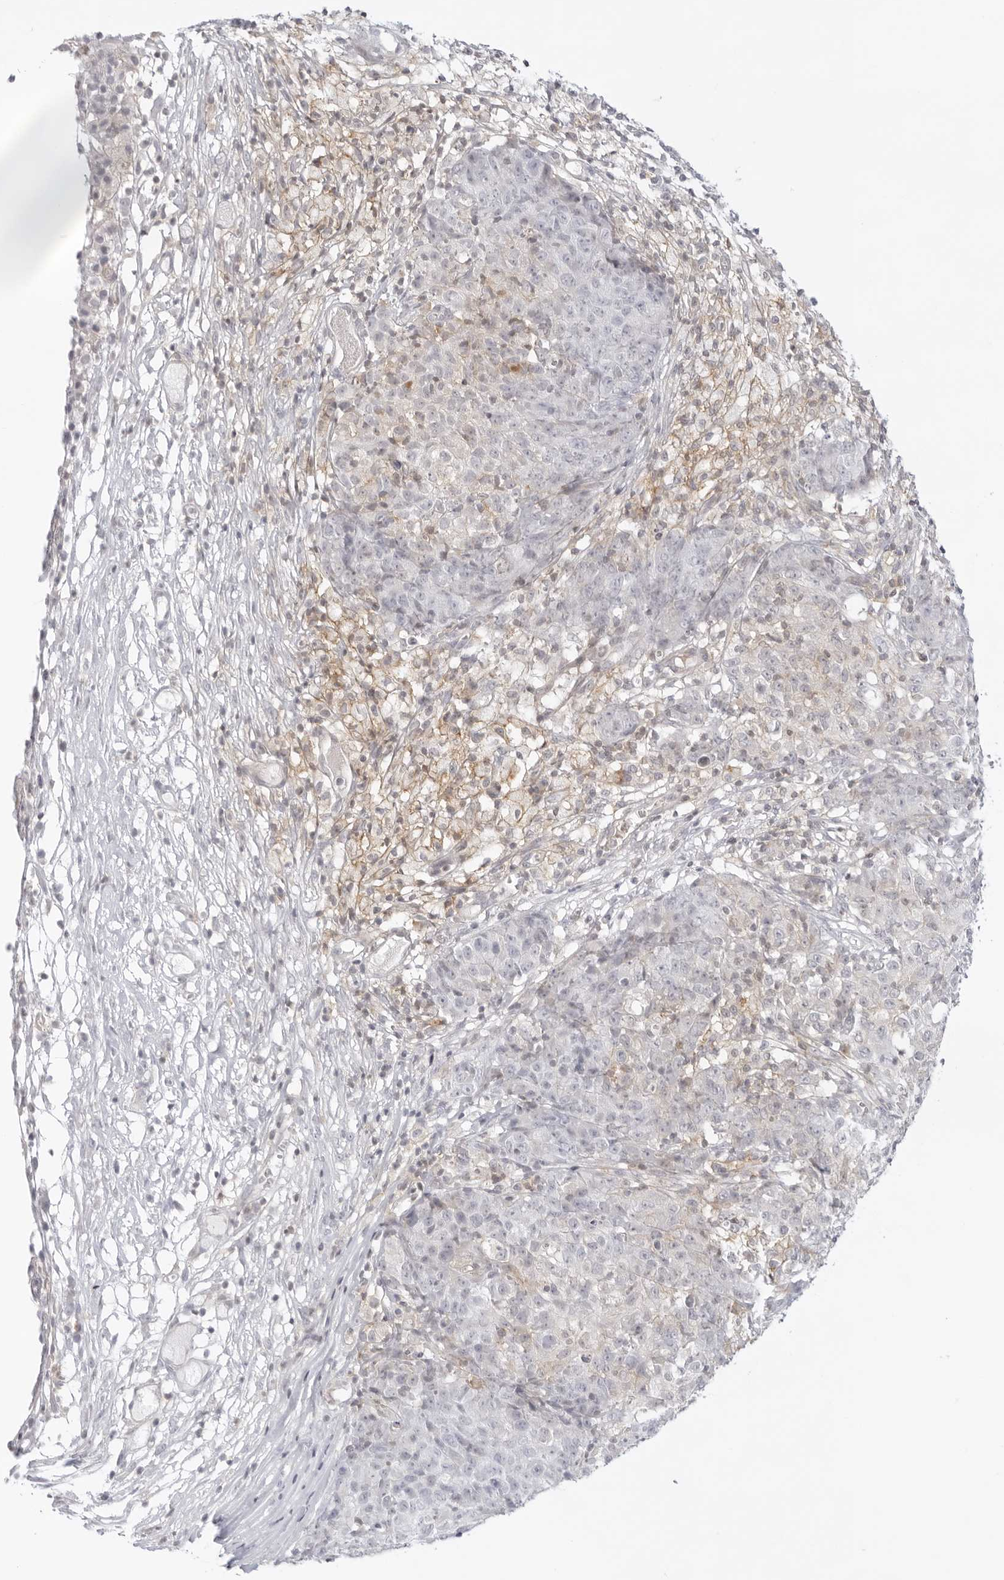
{"staining": {"intensity": "negative", "quantity": "none", "location": "none"}, "tissue": "ovarian cancer", "cell_type": "Tumor cells", "image_type": "cancer", "snomed": [{"axis": "morphology", "description": "Carcinoma, endometroid"}, {"axis": "topography", "description": "Ovary"}], "caption": "Immunohistochemistry (IHC) of human ovarian cancer shows no positivity in tumor cells. (Immunohistochemistry, brightfield microscopy, high magnification).", "gene": "TNFRSF14", "patient": {"sex": "female", "age": 42}}